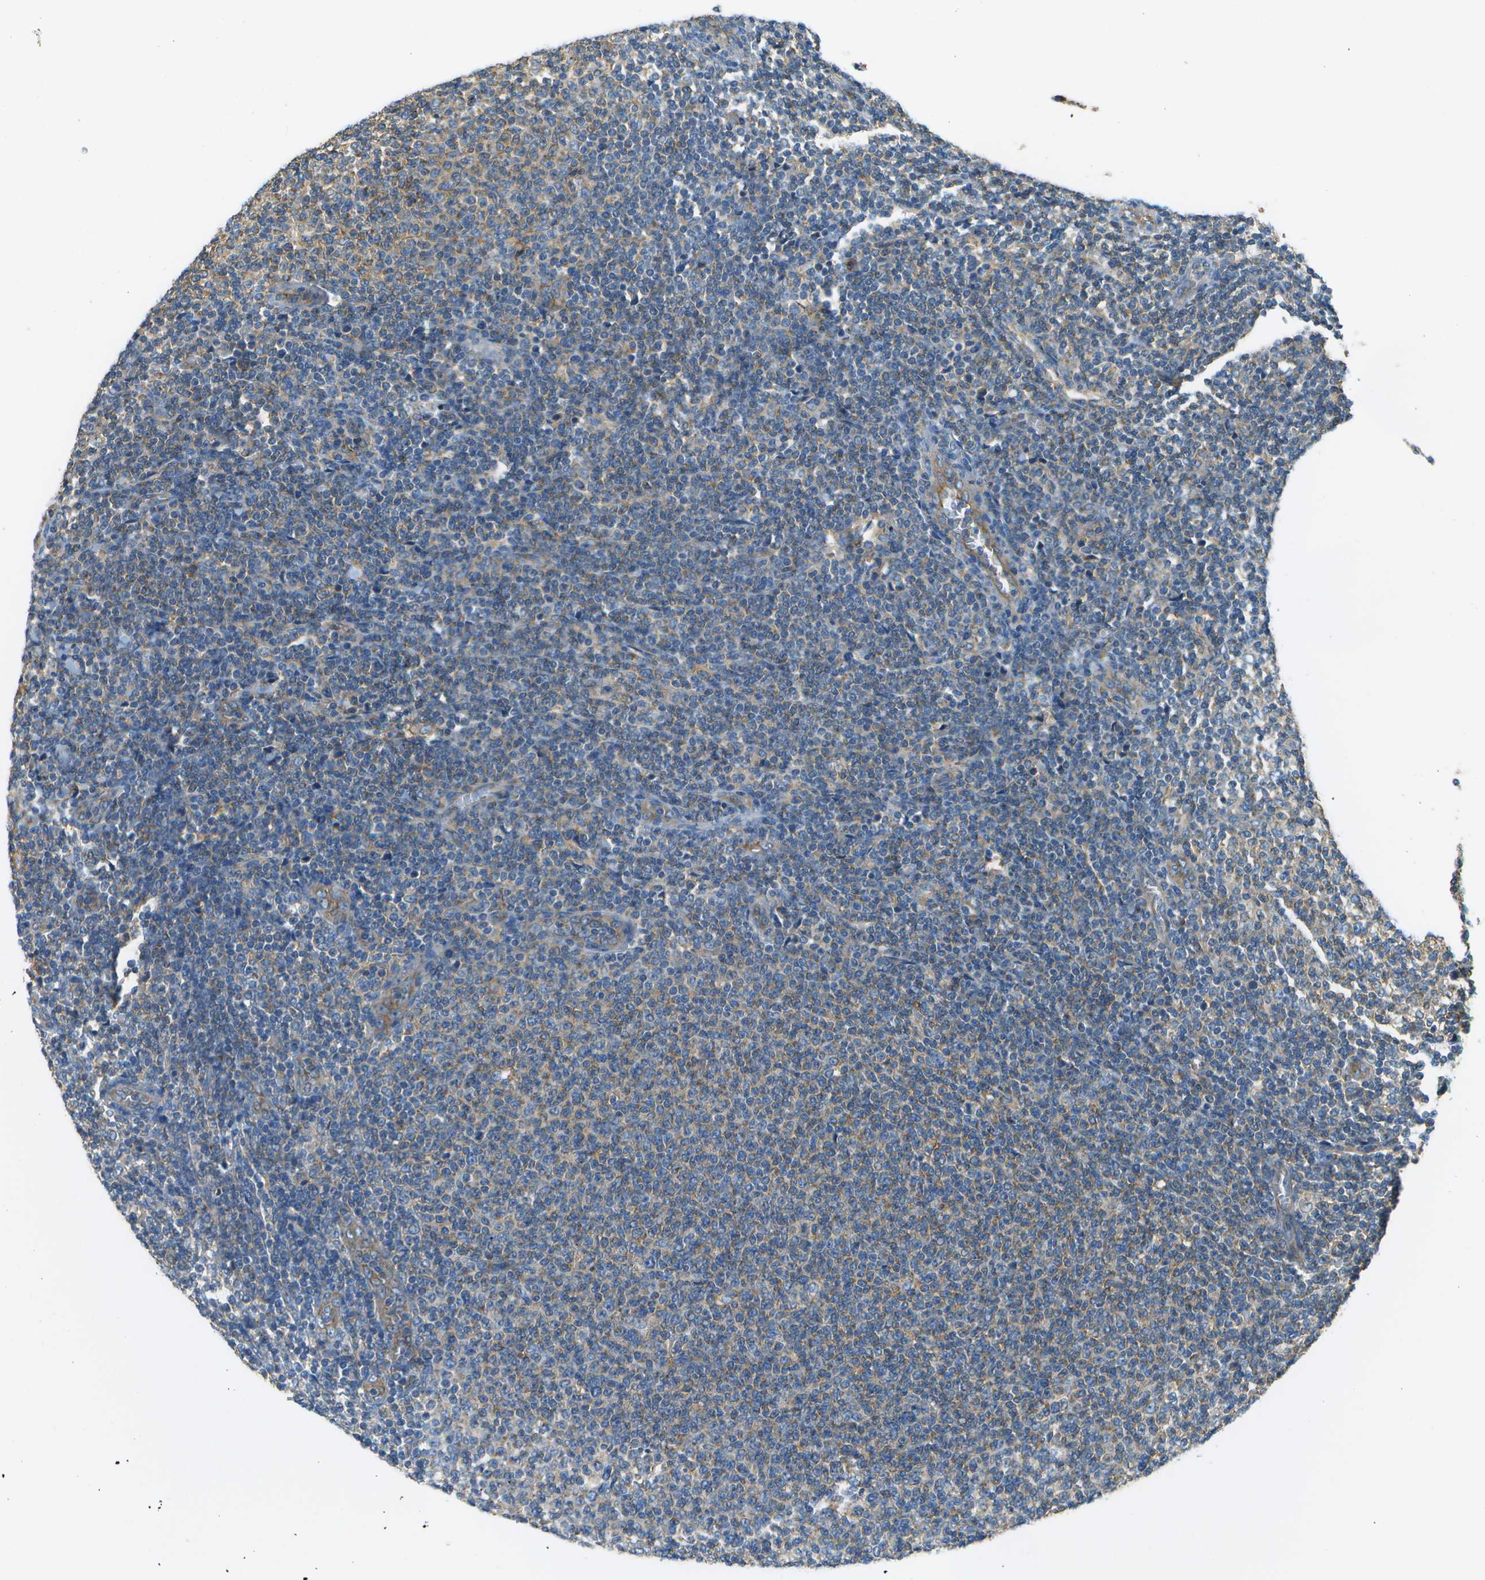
{"staining": {"intensity": "moderate", "quantity": "<25%", "location": "cytoplasmic/membranous"}, "tissue": "lymphoma", "cell_type": "Tumor cells", "image_type": "cancer", "snomed": [{"axis": "morphology", "description": "Malignant lymphoma, non-Hodgkin's type, Low grade"}, {"axis": "topography", "description": "Lymph node"}], "caption": "Immunohistochemistry (IHC) of lymphoma reveals low levels of moderate cytoplasmic/membranous positivity in about <25% of tumor cells. Ihc stains the protein in brown and the nuclei are stained blue.", "gene": "CLTC", "patient": {"sex": "male", "age": 66}}